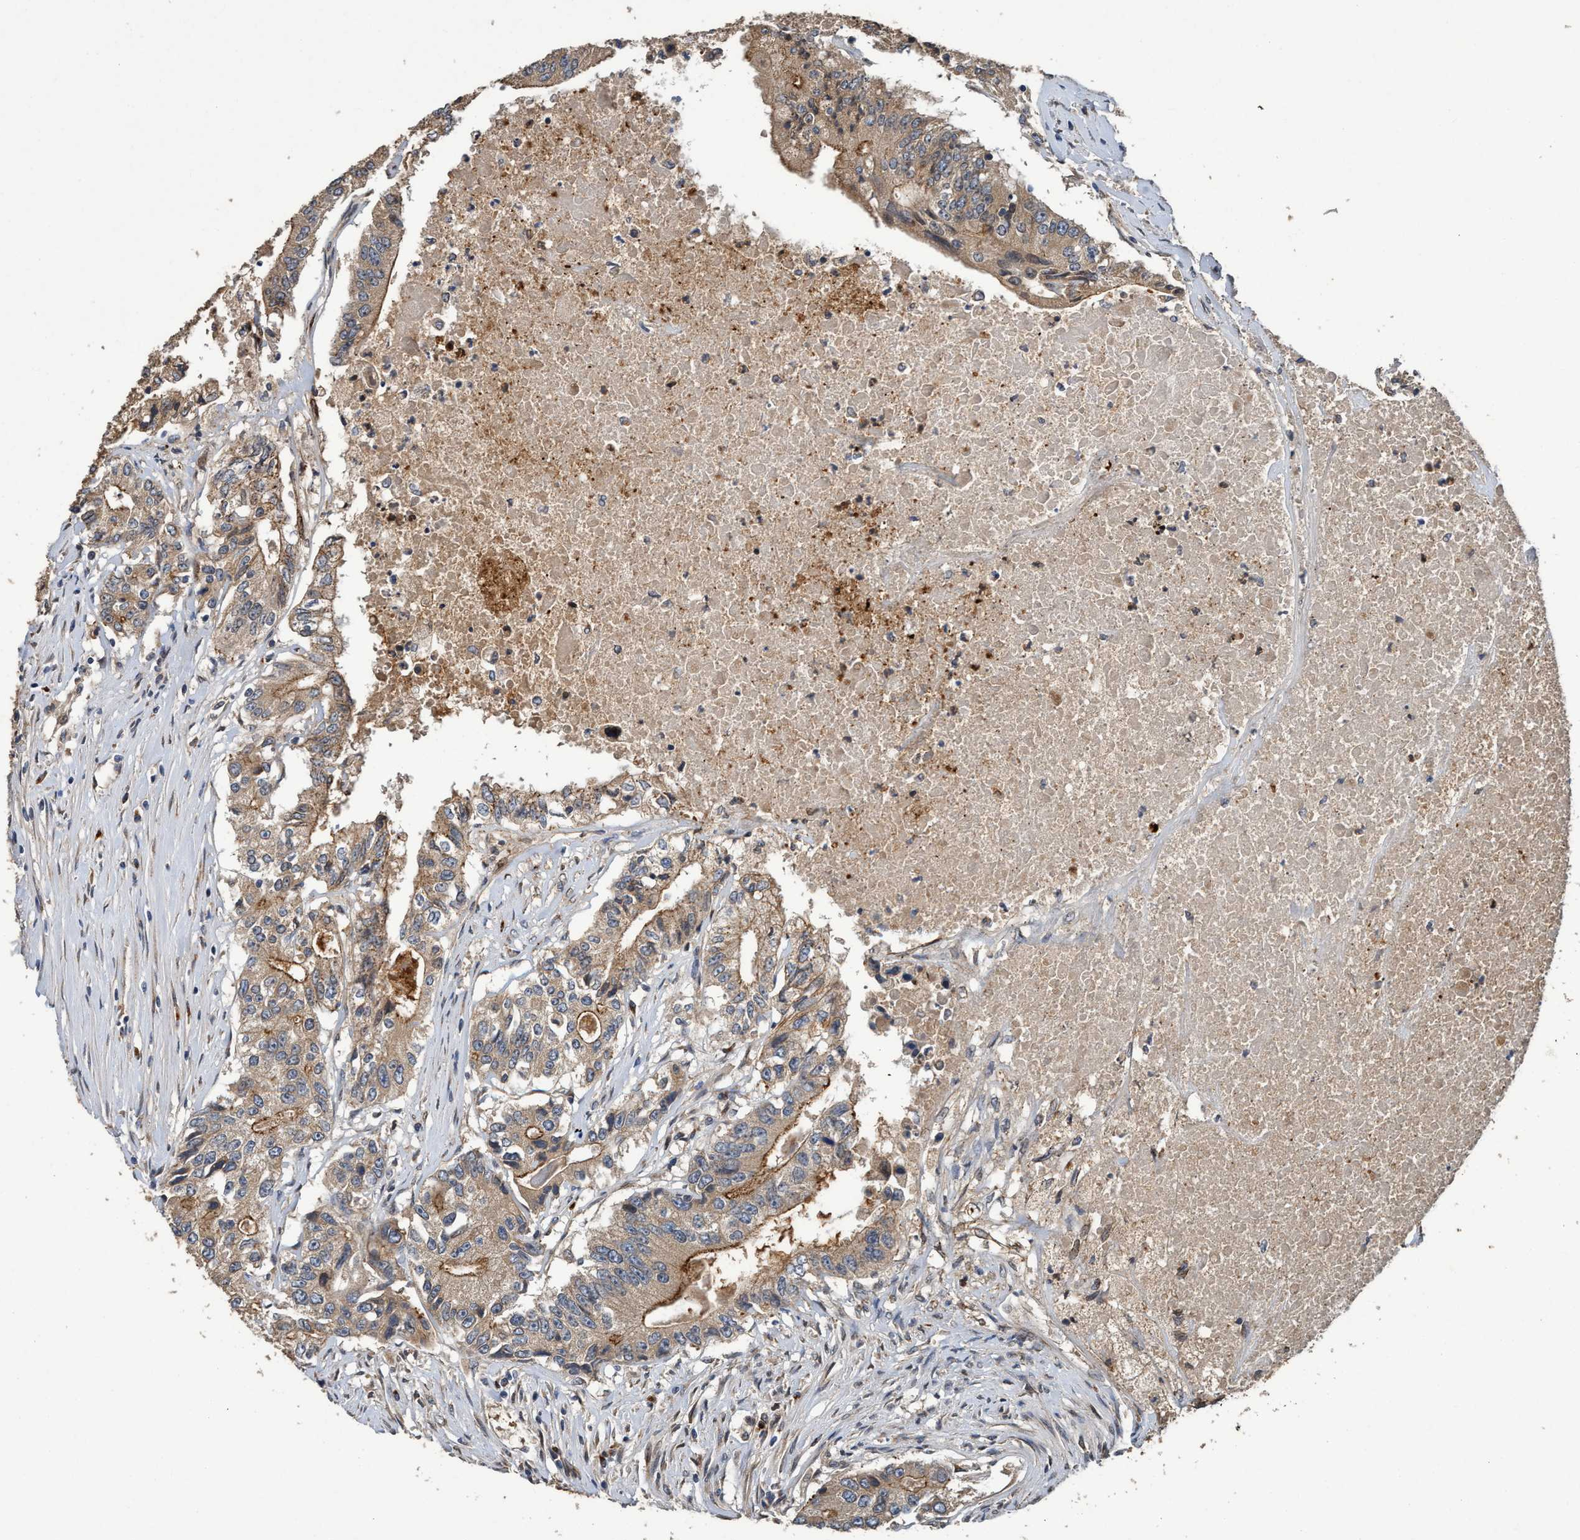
{"staining": {"intensity": "moderate", "quantity": ">75%", "location": "cytoplasmic/membranous"}, "tissue": "colorectal cancer", "cell_type": "Tumor cells", "image_type": "cancer", "snomed": [{"axis": "morphology", "description": "Adenocarcinoma, NOS"}, {"axis": "topography", "description": "Colon"}], "caption": "An image showing moderate cytoplasmic/membranous positivity in about >75% of tumor cells in colorectal cancer (adenocarcinoma), as visualized by brown immunohistochemical staining.", "gene": "MACC1", "patient": {"sex": "female", "age": 77}}